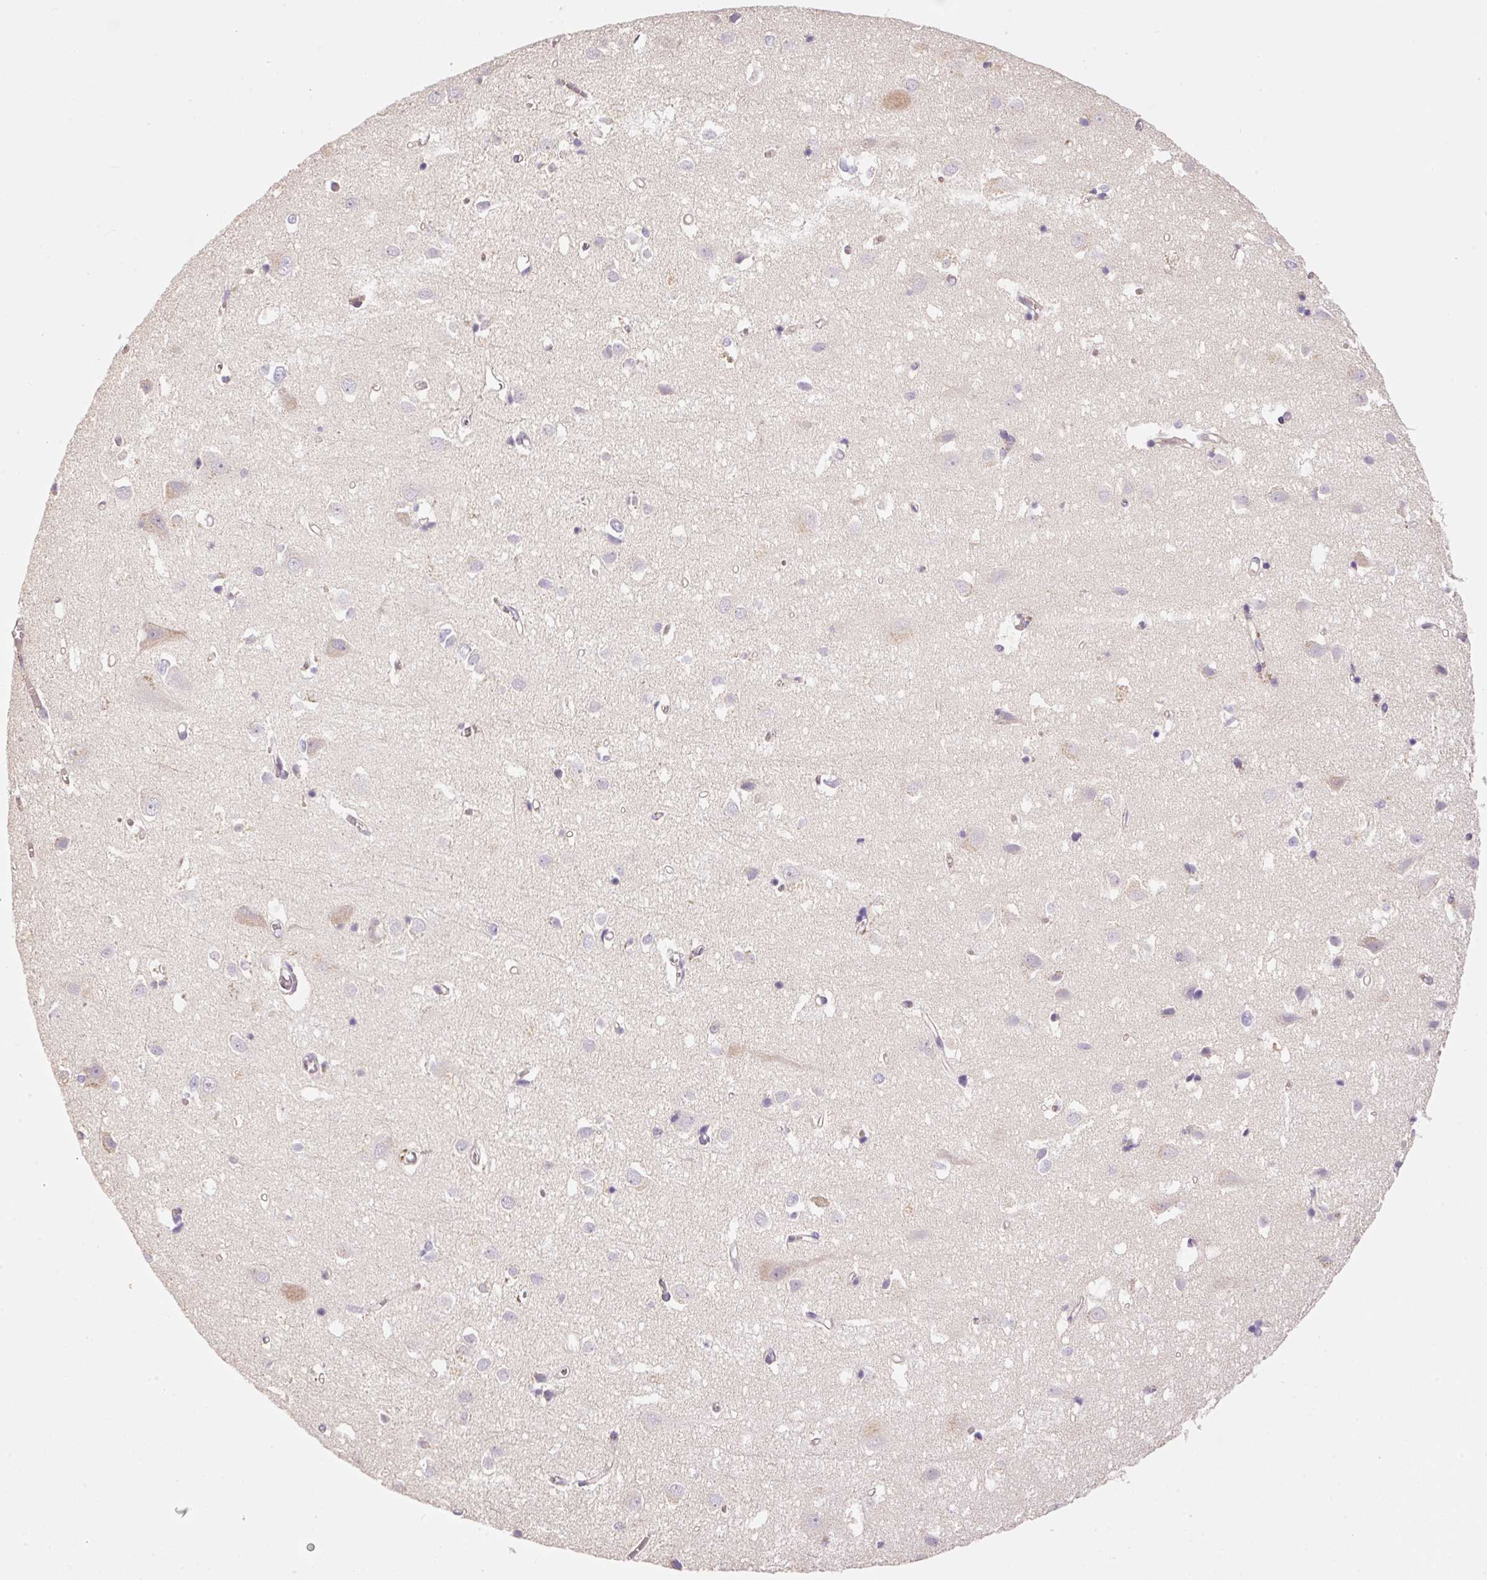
{"staining": {"intensity": "moderate", "quantity": ">75%", "location": "cytoplasmic/membranous"}, "tissue": "cerebral cortex", "cell_type": "Endothelial cells", "image_type": "normal", "snomed": [{"axis": "morphology", "description": "Normal tissue, NOS"}, {"axis": "topography", "description": "Cerebral cortex"}], "caption": "The immunohistochemical stain labels moderate cytoplasmic/membranous expression in endothelial cells of normal cerebral cortex. The staining was performed using DAB (3,3'-diaminobenzidine), with brown indicating positive protein expression. Nuclei are stained blue with hematoxylin.", "gene": "CMTM8", "patient": {"sex": "male", "age": 70}}